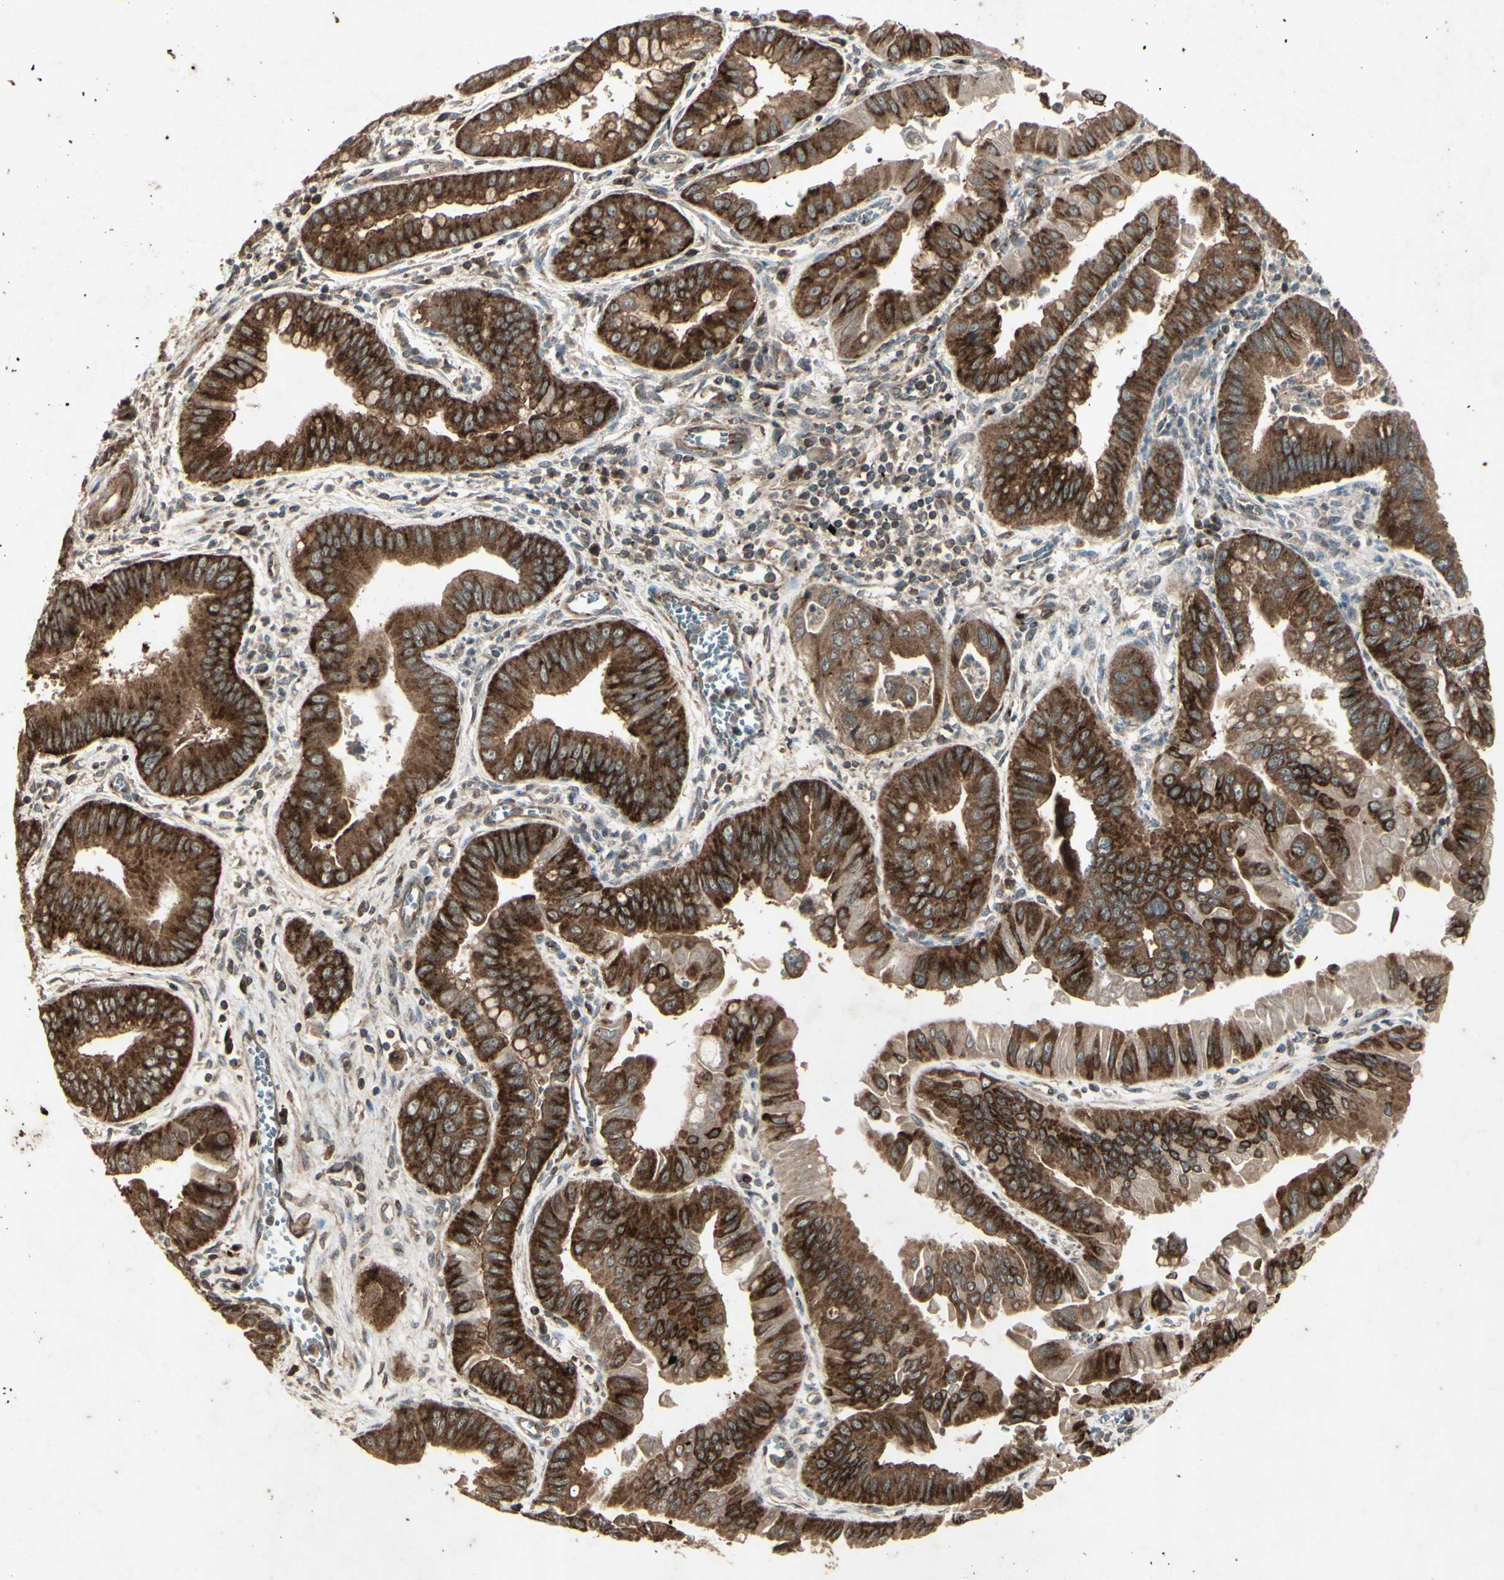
{"staining": {"intensity": "strong", "quantity": ">75%", "location": "cytoplasmic/membranous"}, "tissue": "pancreatic cancer", "cell_type": "Tumor cells", "image_type": "cancer", "snomed": [{"axis": "morphology", "description": "Normal tissue, NOS"}, {"axis": "topography", "description": "Lymph node"}], "caption": "Pancreatic cancer stained for a protein displays strong cytoplasmic/membranous positivity in tumor cells.", "gene": "AP1G1", "patient": {"sex": "male", "age": 50}}